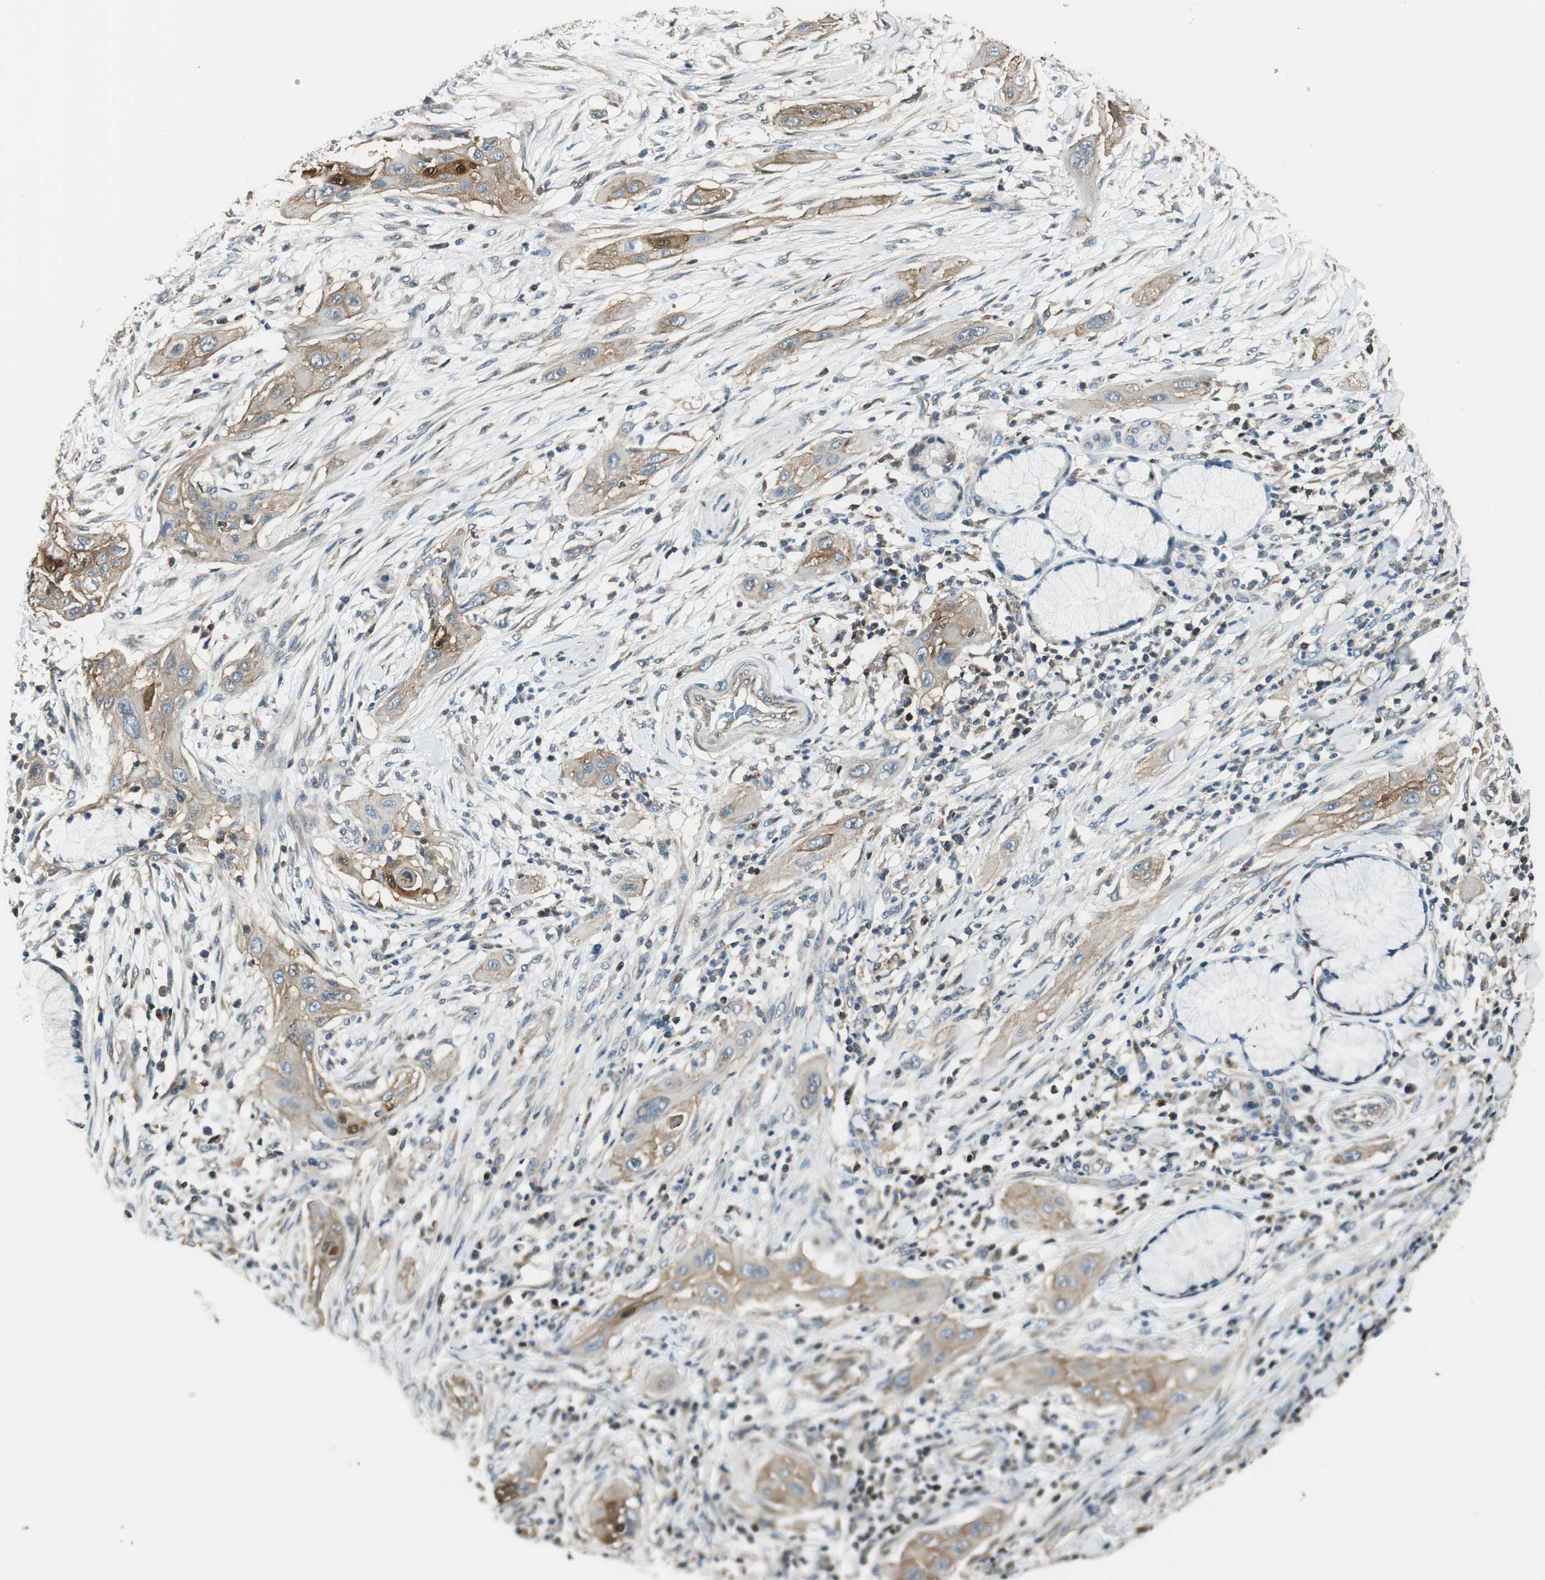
{"staining": {"intensity": "moderate", "quantity": ">75%", "location": "cytoplasmic/membranous"}, "tissue": "lung cancer", "cell_type": "Tumor cells", "image_type": "cancer", "snomed": [{"axis": "morphology", "description": "Squamous cell carcinoma, NOS"}, {"axis": "topography", "description": "Lung"}], "caption": "IHC (DAB (3,3'-diaminobenzidine)) staining of lung squamous cell carcinoma demonstrates moderate cytoplasmic/membranous protein staining in approximately >75% of tumor cells. (Stains: DAB in brown, nuclei in blue, Microscopy: brightfield microscopy at high magnification).", "gene": "PI4K2B", "patient": {"sex": "female", "age": 47}}